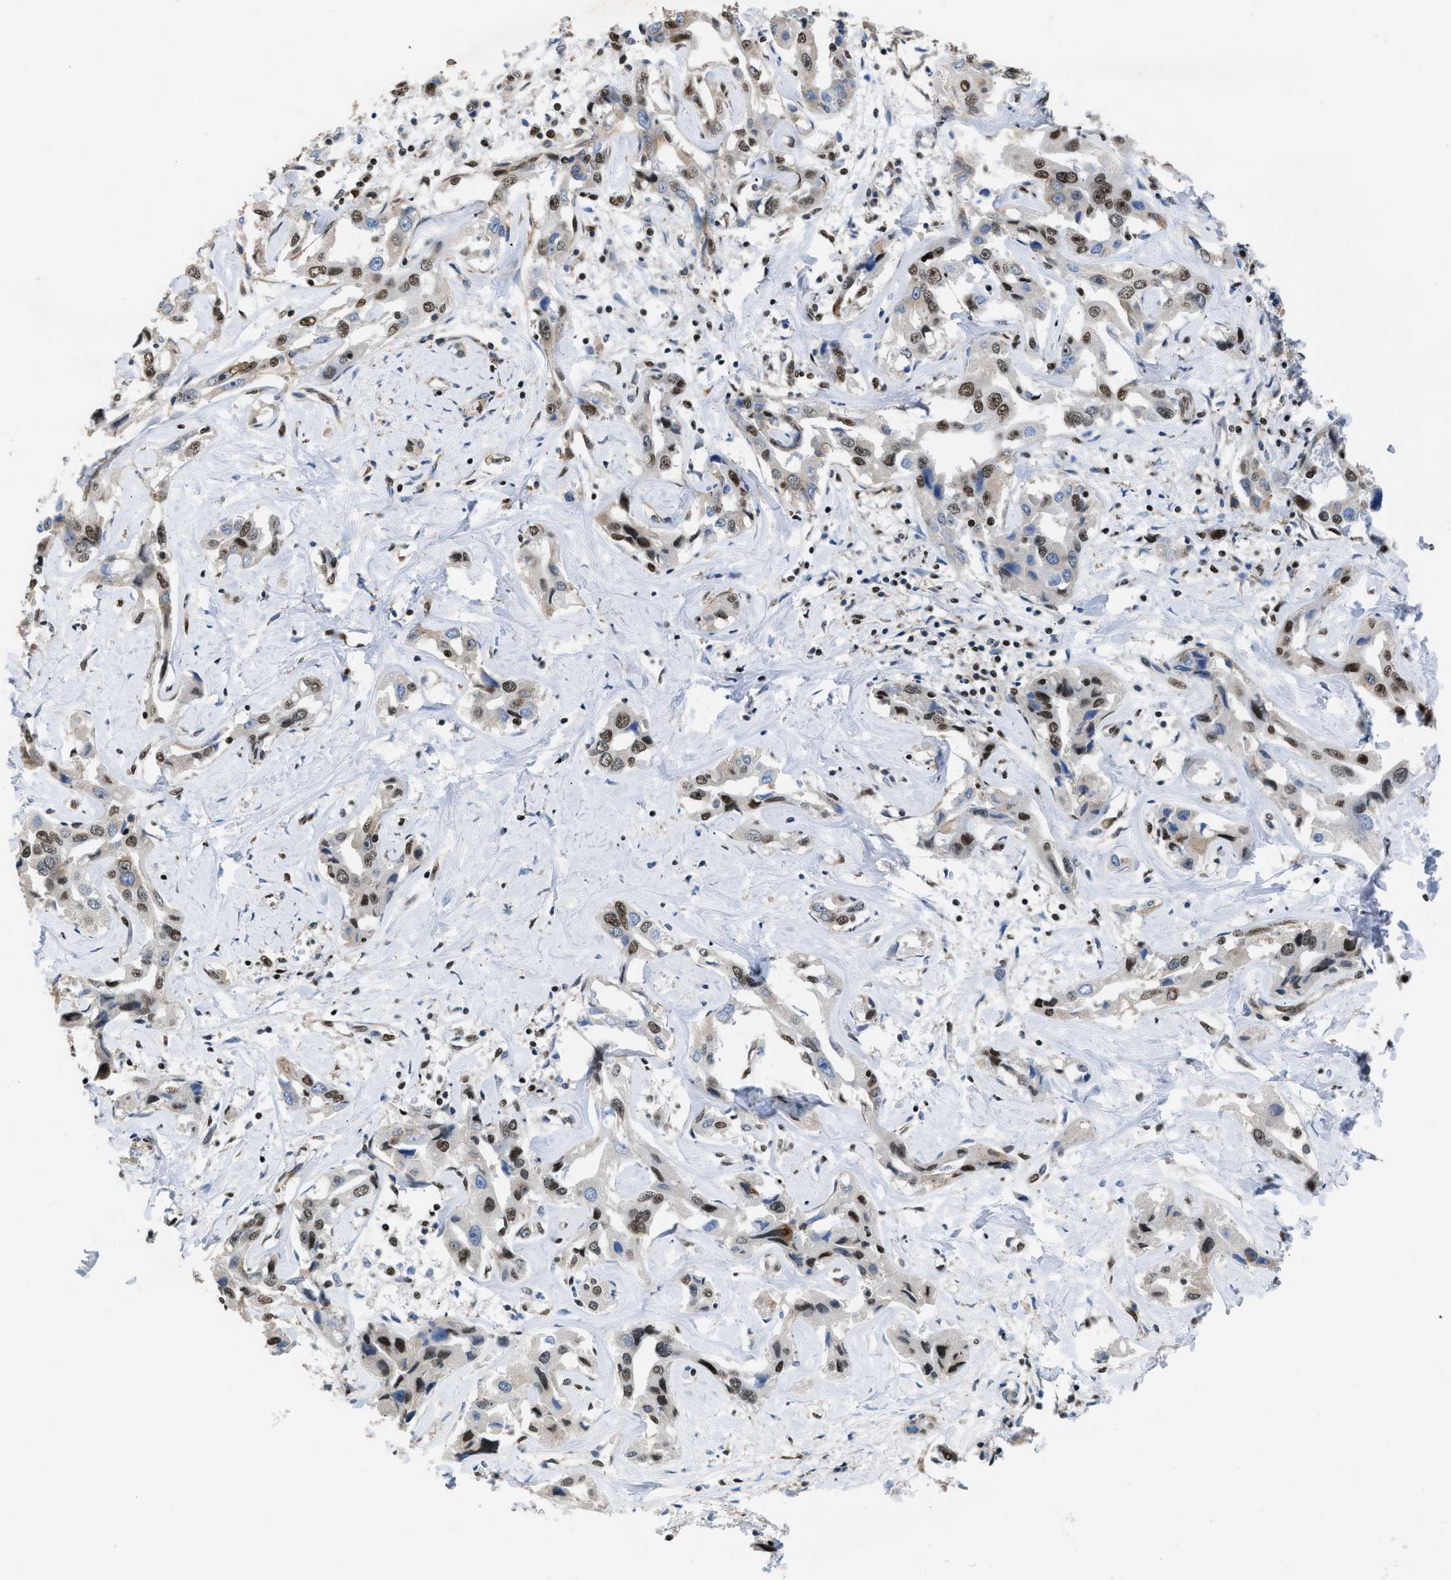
{"staining": {"intensity": "strong", "quantity": ">75%", "location": "nuclear"}, "tissue": "liver cancer", "cell_type": "Tumor cells", "image_type": "cancer", "snomed": [{"axis": "morphology", "description": "Cholangiocarcinoma"}, {"axis": "topography", "description": "Liver"}], "caption": "Brown immunohistochemical staining in liver cancer (cholangiocarcinoma) demonstrates strong nuclear staining in about >75% of tumor cells.", "gene": "SCAF4", "patient": {"sex": "male", "age": 59}}